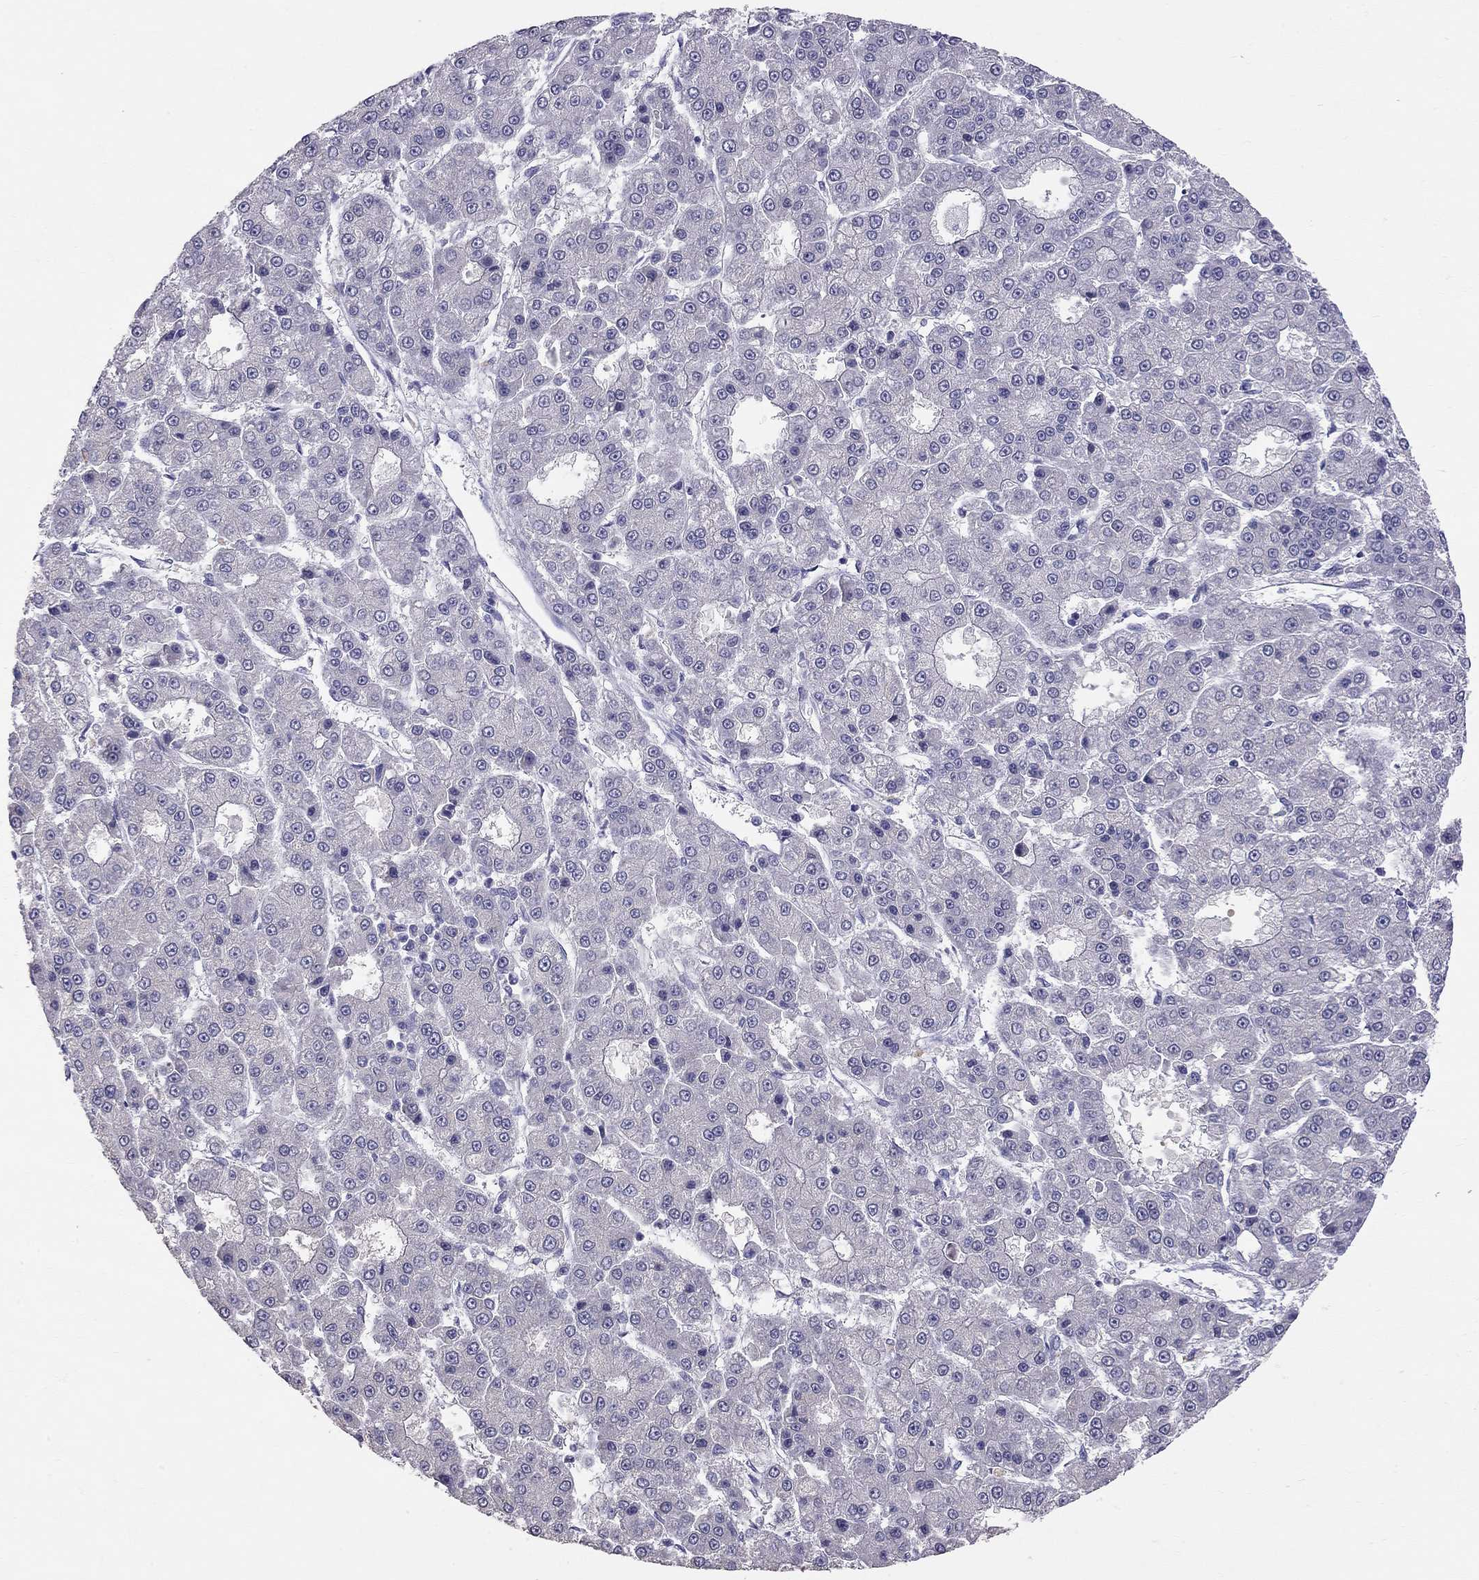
{"staining": {"intensity": "negative", "quantity": "none", "location": "none"}, "tissue": "liver cancer", "cell_type": "Tumor cells", "image_type": "cancer", "snomed": [{"axis": "morphology", "description": "Carcinoma, Hepatocellular, NOS"}, {"axis": "topography", "description": "Liver"}], "caption": "Immunohistochemical staining of human liver cancer (hepatocellular carcinoma) displays no significant staining in tumor cells.", "gene": "CFAP91", "patient": {"sex": "male", "age": 70}}